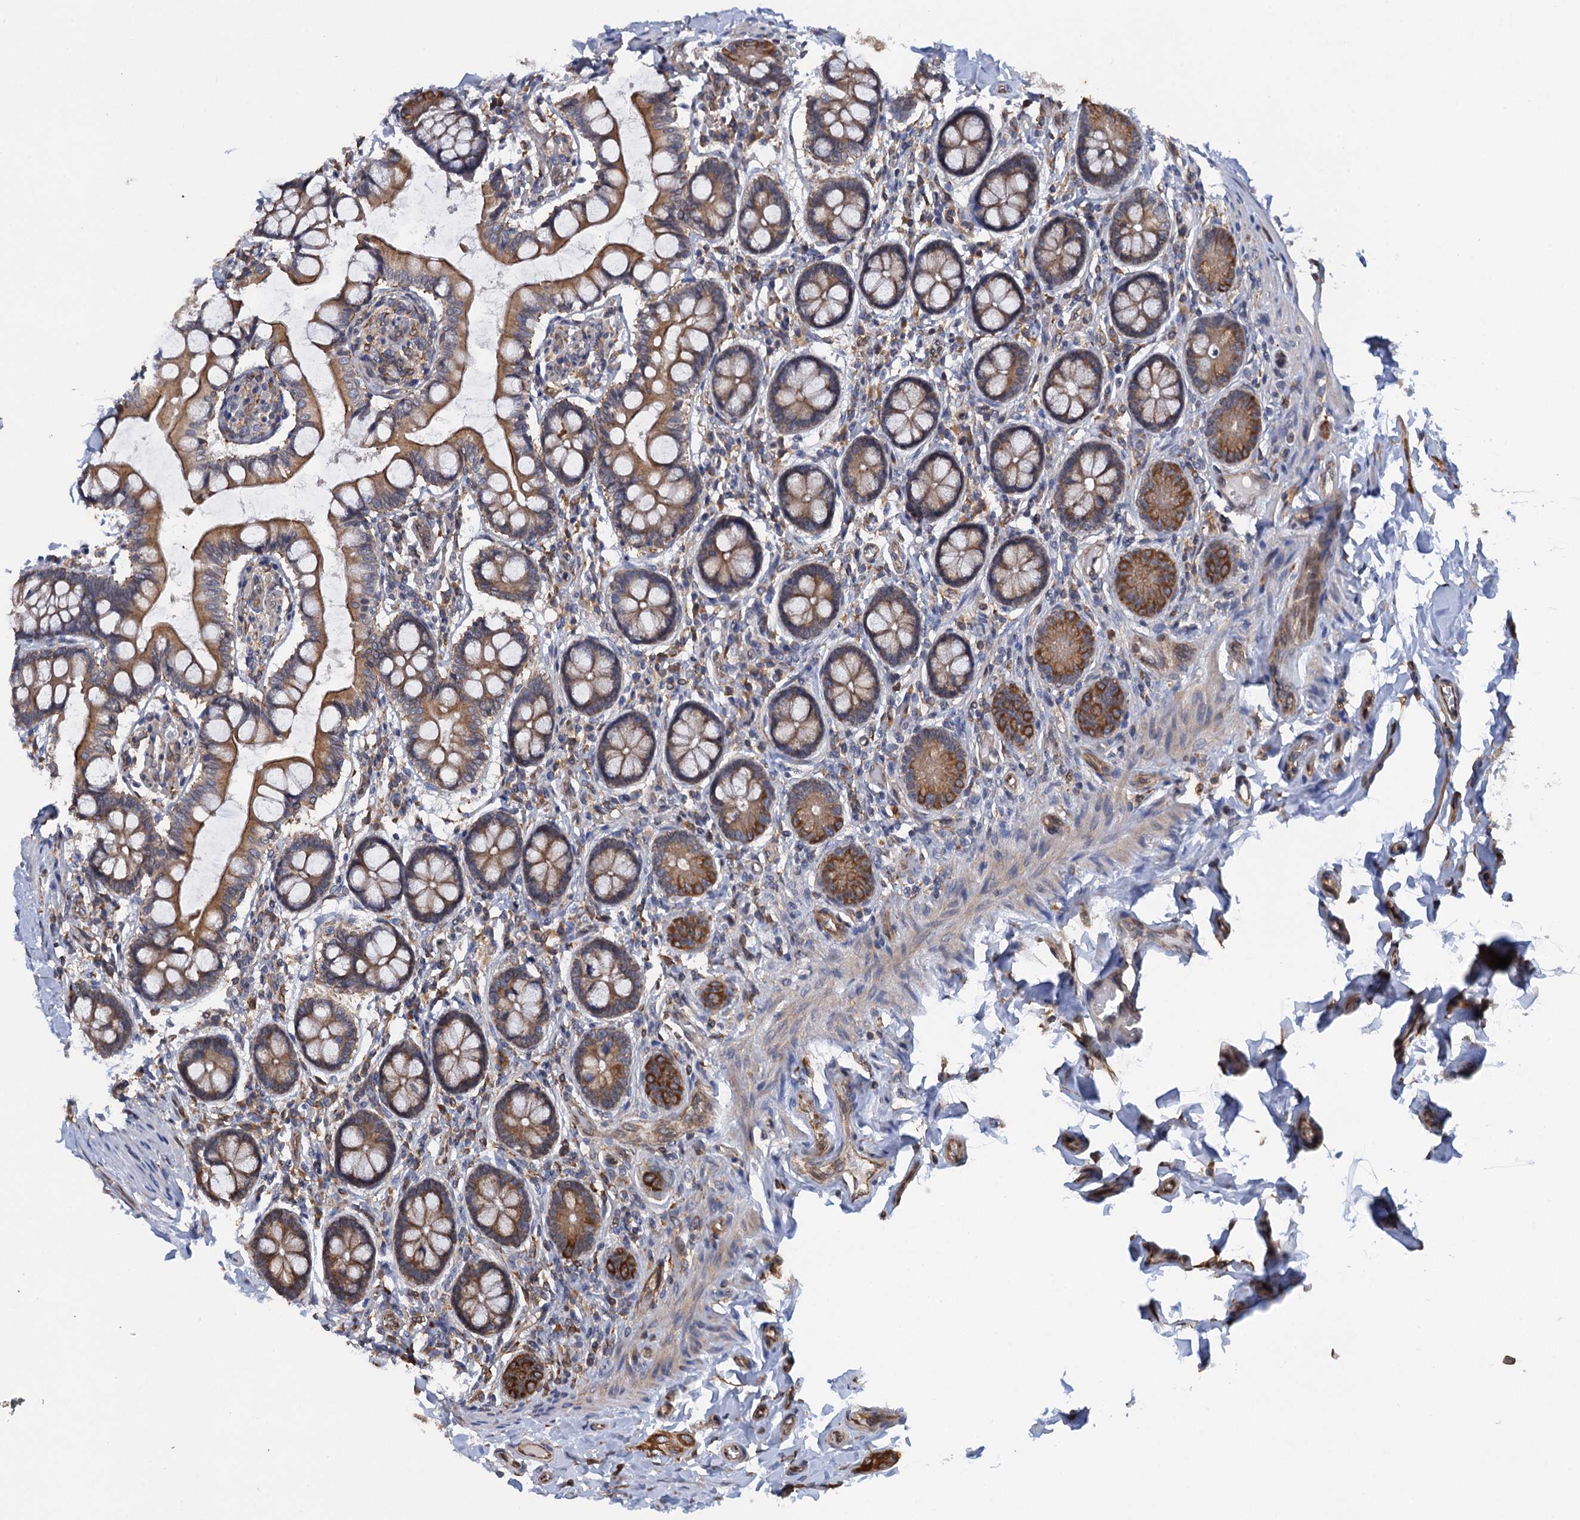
{"staining": {"intensity": "moderate", "quantity": ">75%", "location": "cytoplasmic/membranous"}, "tissue": "small intestine", "cell_type": "Glandular cells", "image_type": "normal", "snomed": [{"axis": "morphology", "description": "Normal tissue, NOS"}, {"axis": "topography", "description": "Small intestine"}], "caption": "This is an image of immunohistochemistry staining of normal small intestine, which shows moderate expression in the cytoplasmic/membranous of glandular cells.", "gene": "ARMC5", "patient": {"sex": "male", "age": 52}}